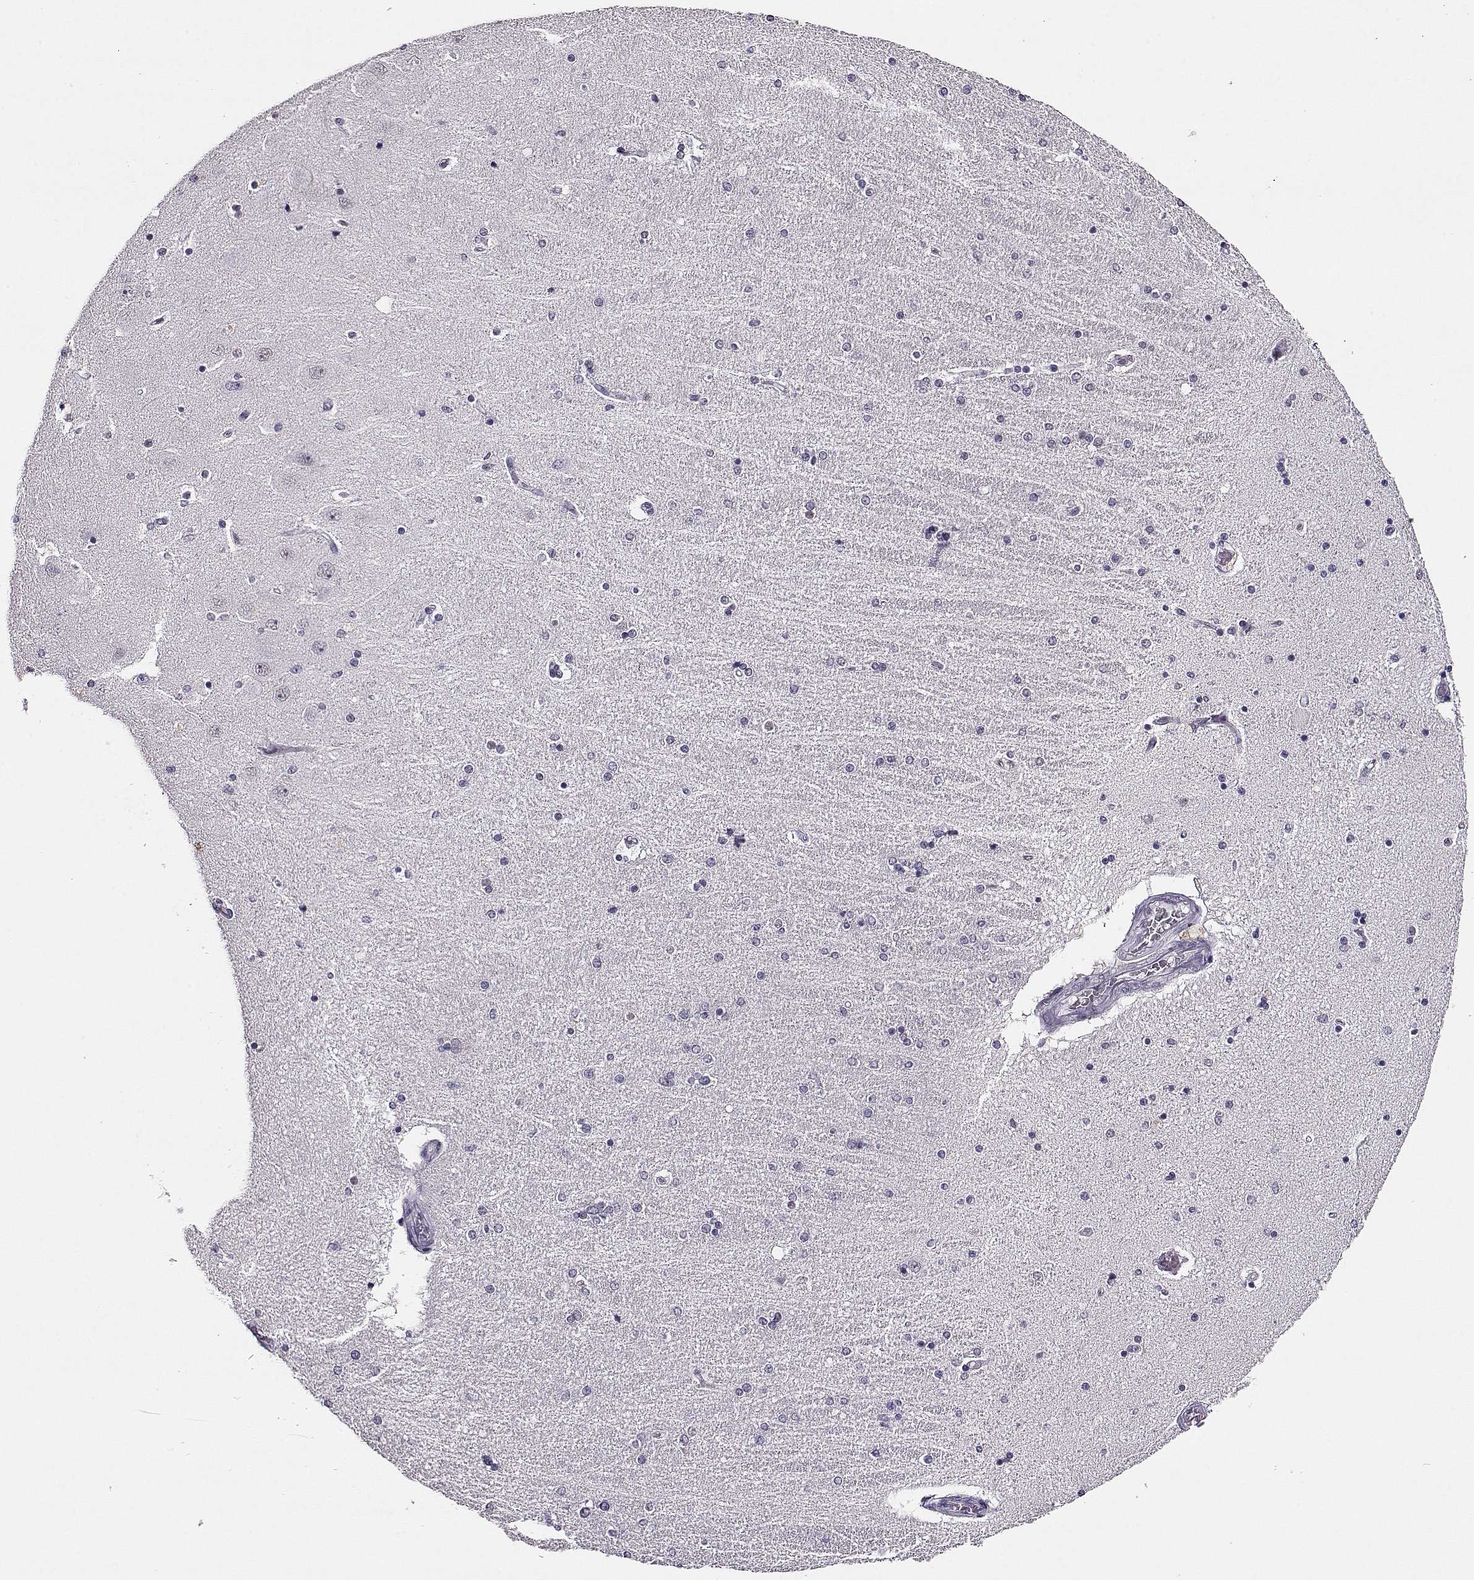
{"staining": {"intensity": "negative", "quantity": "none", "location": "none"}, "tissue": "hippocampus", "cell_type": "Glial cells", "image_type": "normal", "snomed": [{"axis": "morphology", "description": "Normal tissue, NOS"}, {"axis": "topography", "description": "Hippocampus"}], "caption": "IHC image of benign hippocampus stained for a protein (brown), which shows no positivity in glial cells.", "gene": "POLI", "patient": {"sex": "female", "age": 54}}